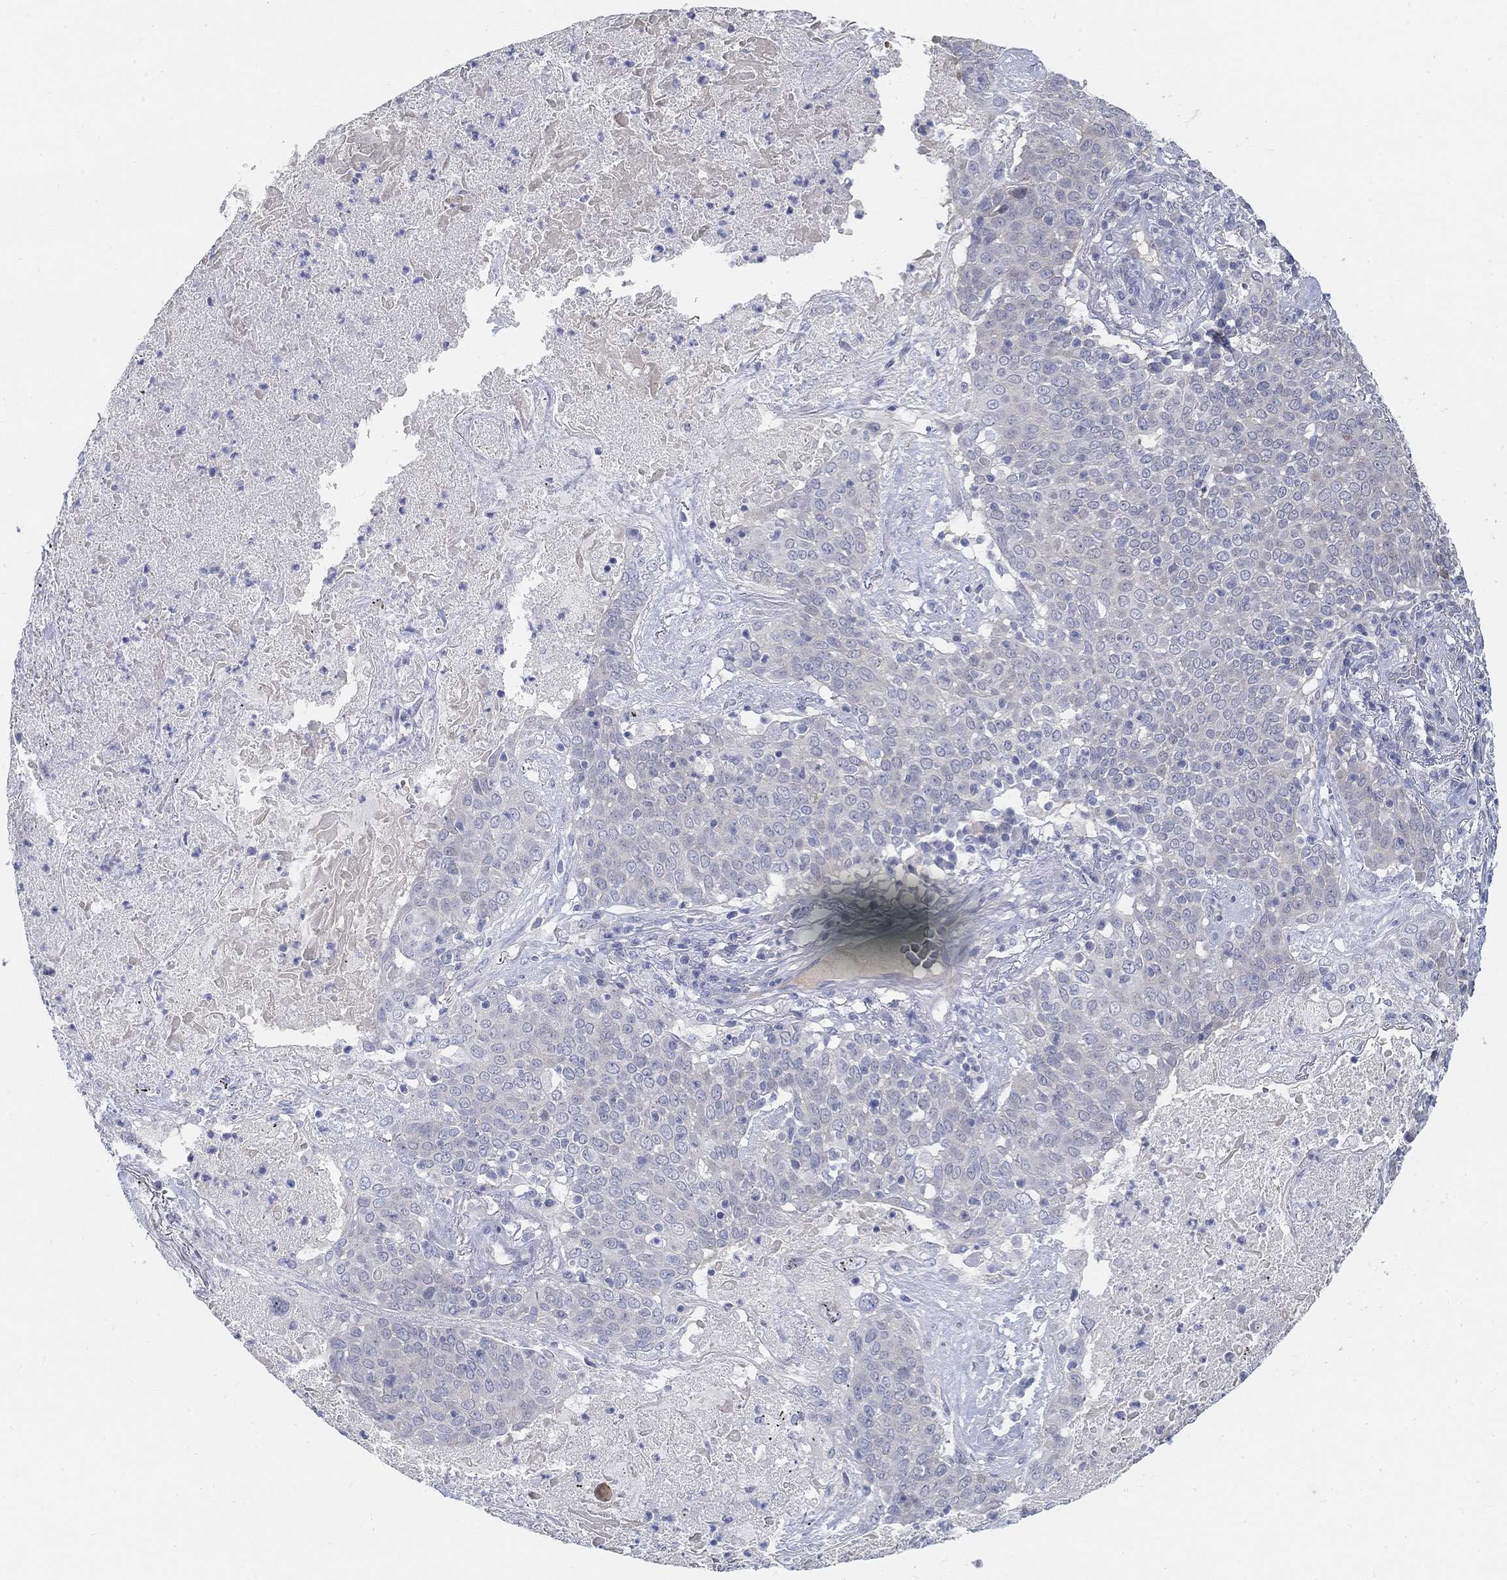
{"staining": {"intensity": "negative", "quantity": "none", "location": "none"}, "tissue": "lung cancer", "cell_type": "Tumor cells", "image_type": "cancer", "snomed": [{"axis": "morphology", "description": "Squamous cell carcinoma, NOS"}, {"axis": "topography", "description": "Lung"}], "caption": "This micrograph is of lung cancer stained with immunohistochemistry (IHC) to label a protein in brown with the nuclei are counter-stained blue. There is no staining in tumor cells. (Stains: DAB immunohistochemistry with hematoxylin counter stain, Microscopy: brightfield microscopy at high magnification).", "gene": "SNTG2", "patient": {"sex": "male", "age": 82}}